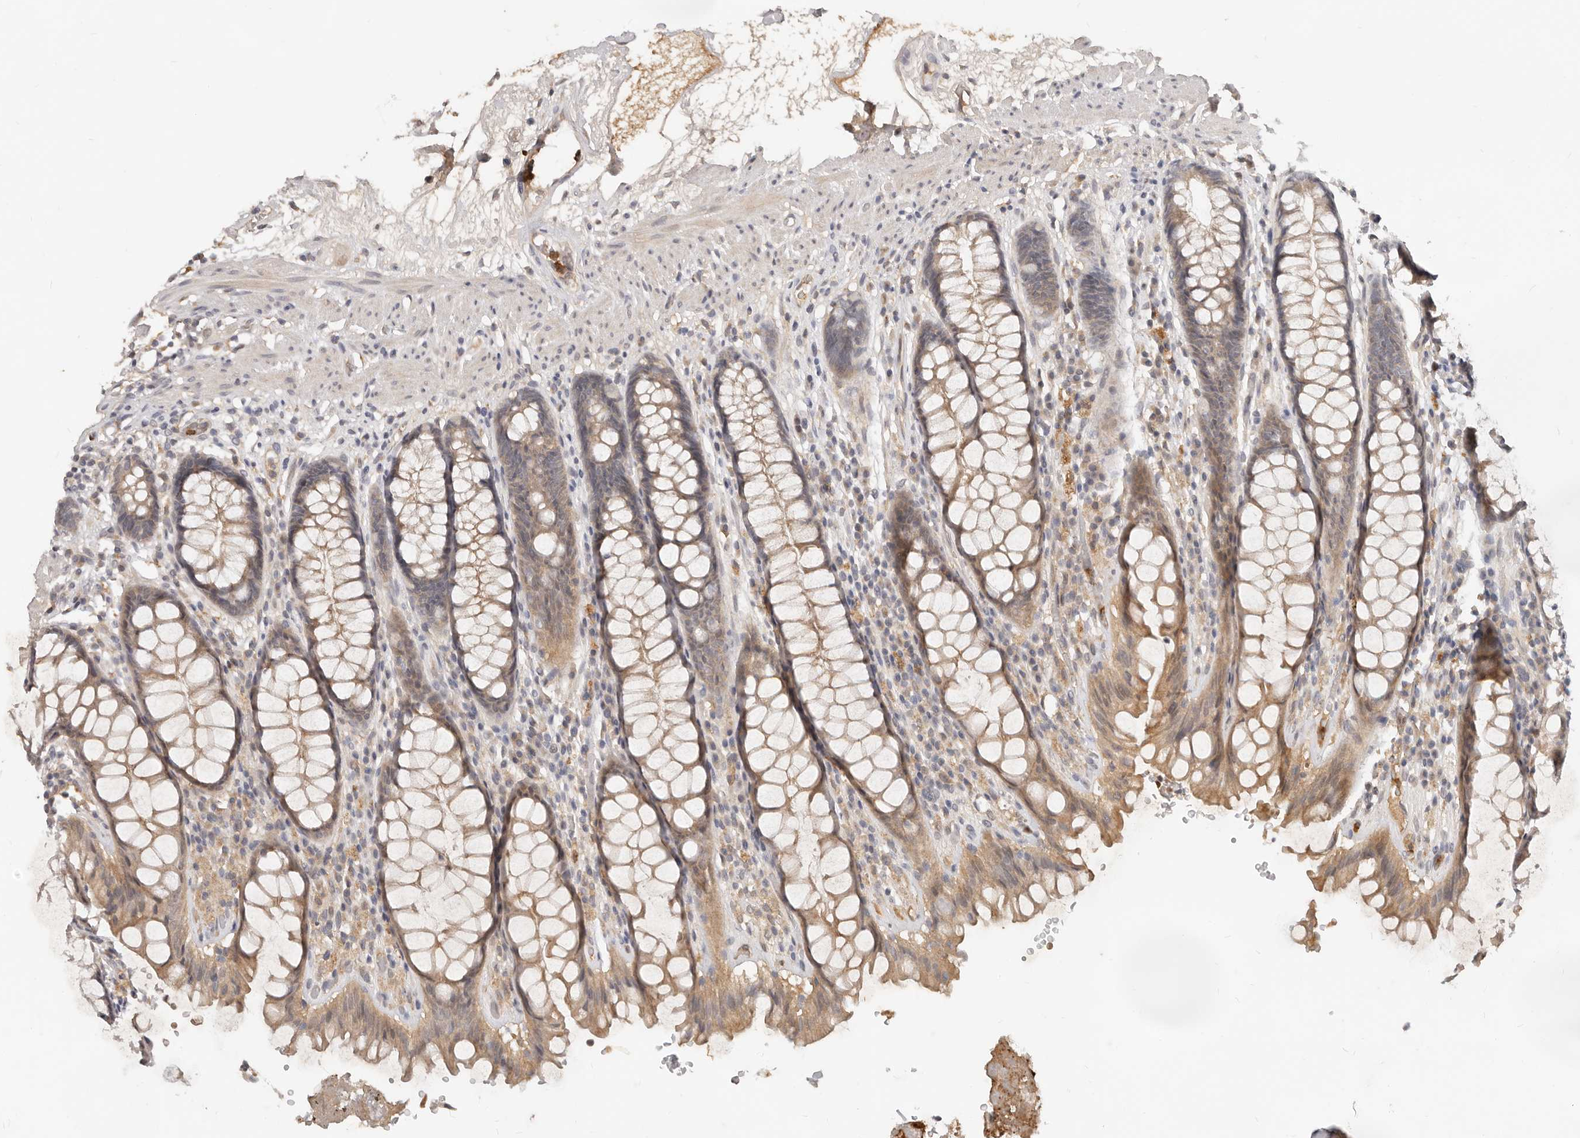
{"staining": {"intensity": "moderate", "quantity": "25%-75%", "location": "cytoplasmic/membranous"}, "tissue": "rectum", "cell_type": "Glandular cells", "image_type": "normal", "snomed": [{"axis": "morphology", "description": "Normal tissue, NOS"}, {"axis": "topography", "description": "Rectum"}], "caption": "This photomicrograph reveals immunohistochemistry staining of benign rectum, with medium moderate cytoplasmic/membranous expression in approximately 25%-75% of glandular cells.", "gene": "USP49", "patient": {"sex": "male", "age": 64}}